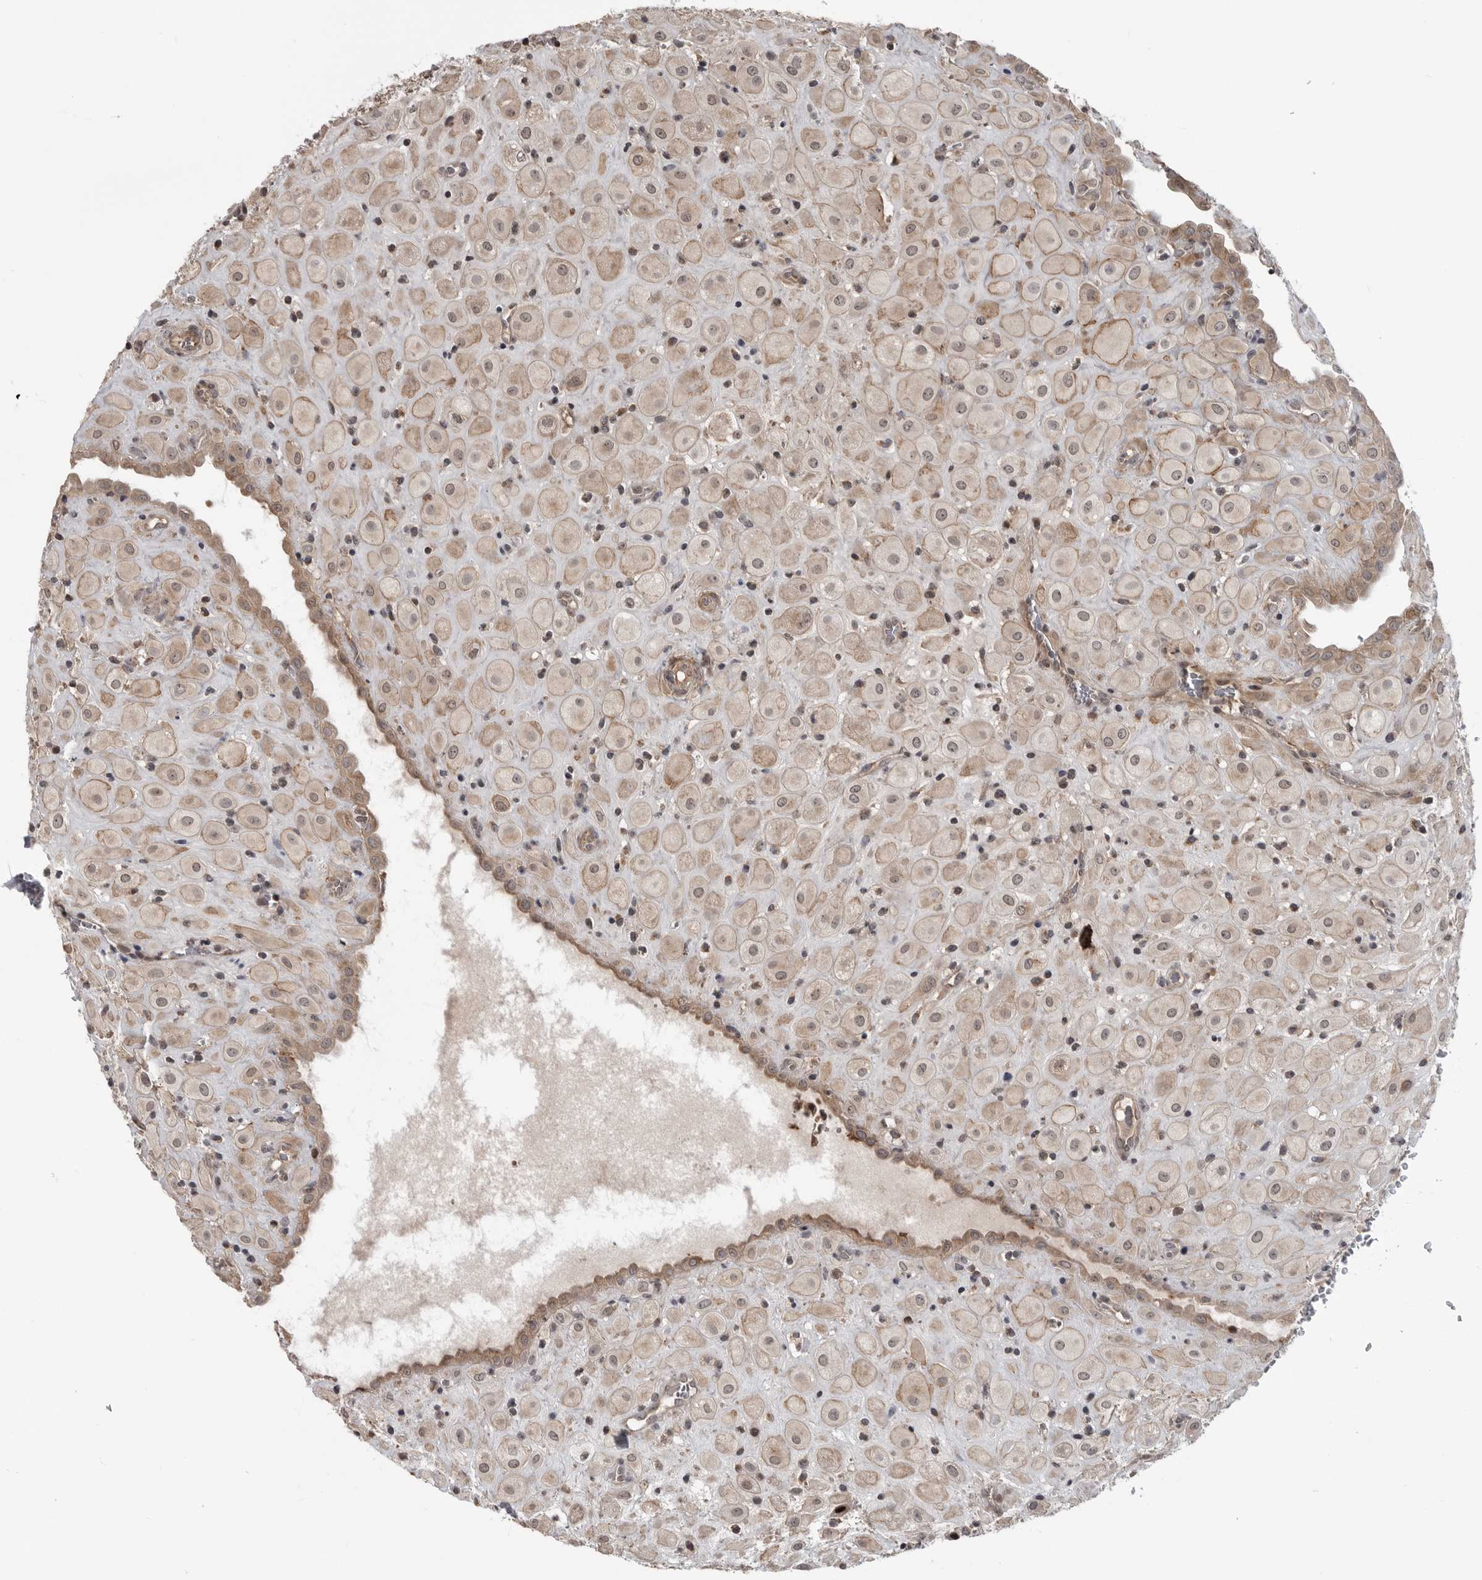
{"staining": {"intensity": "strong", "quantity": "<25%", "location": "cytoplasmic/membranous"}, "tissue": "placenta", "cell_type": "Decidual cells", "image_type": "normal", "snomed": [{"axis": "morphology", "description": "Normal tissue, NOS"}, {"axis": "topography", "description": "Placenta"}], "caption": "Immunohistochemistry (IHC) of normal human placenta reveals medium levels of strong cytoplasmic/membranous staining in approximately <25% of decidual cells.", "gene": "FAAP100", "patient": {"sex": "female", "age": 35}}